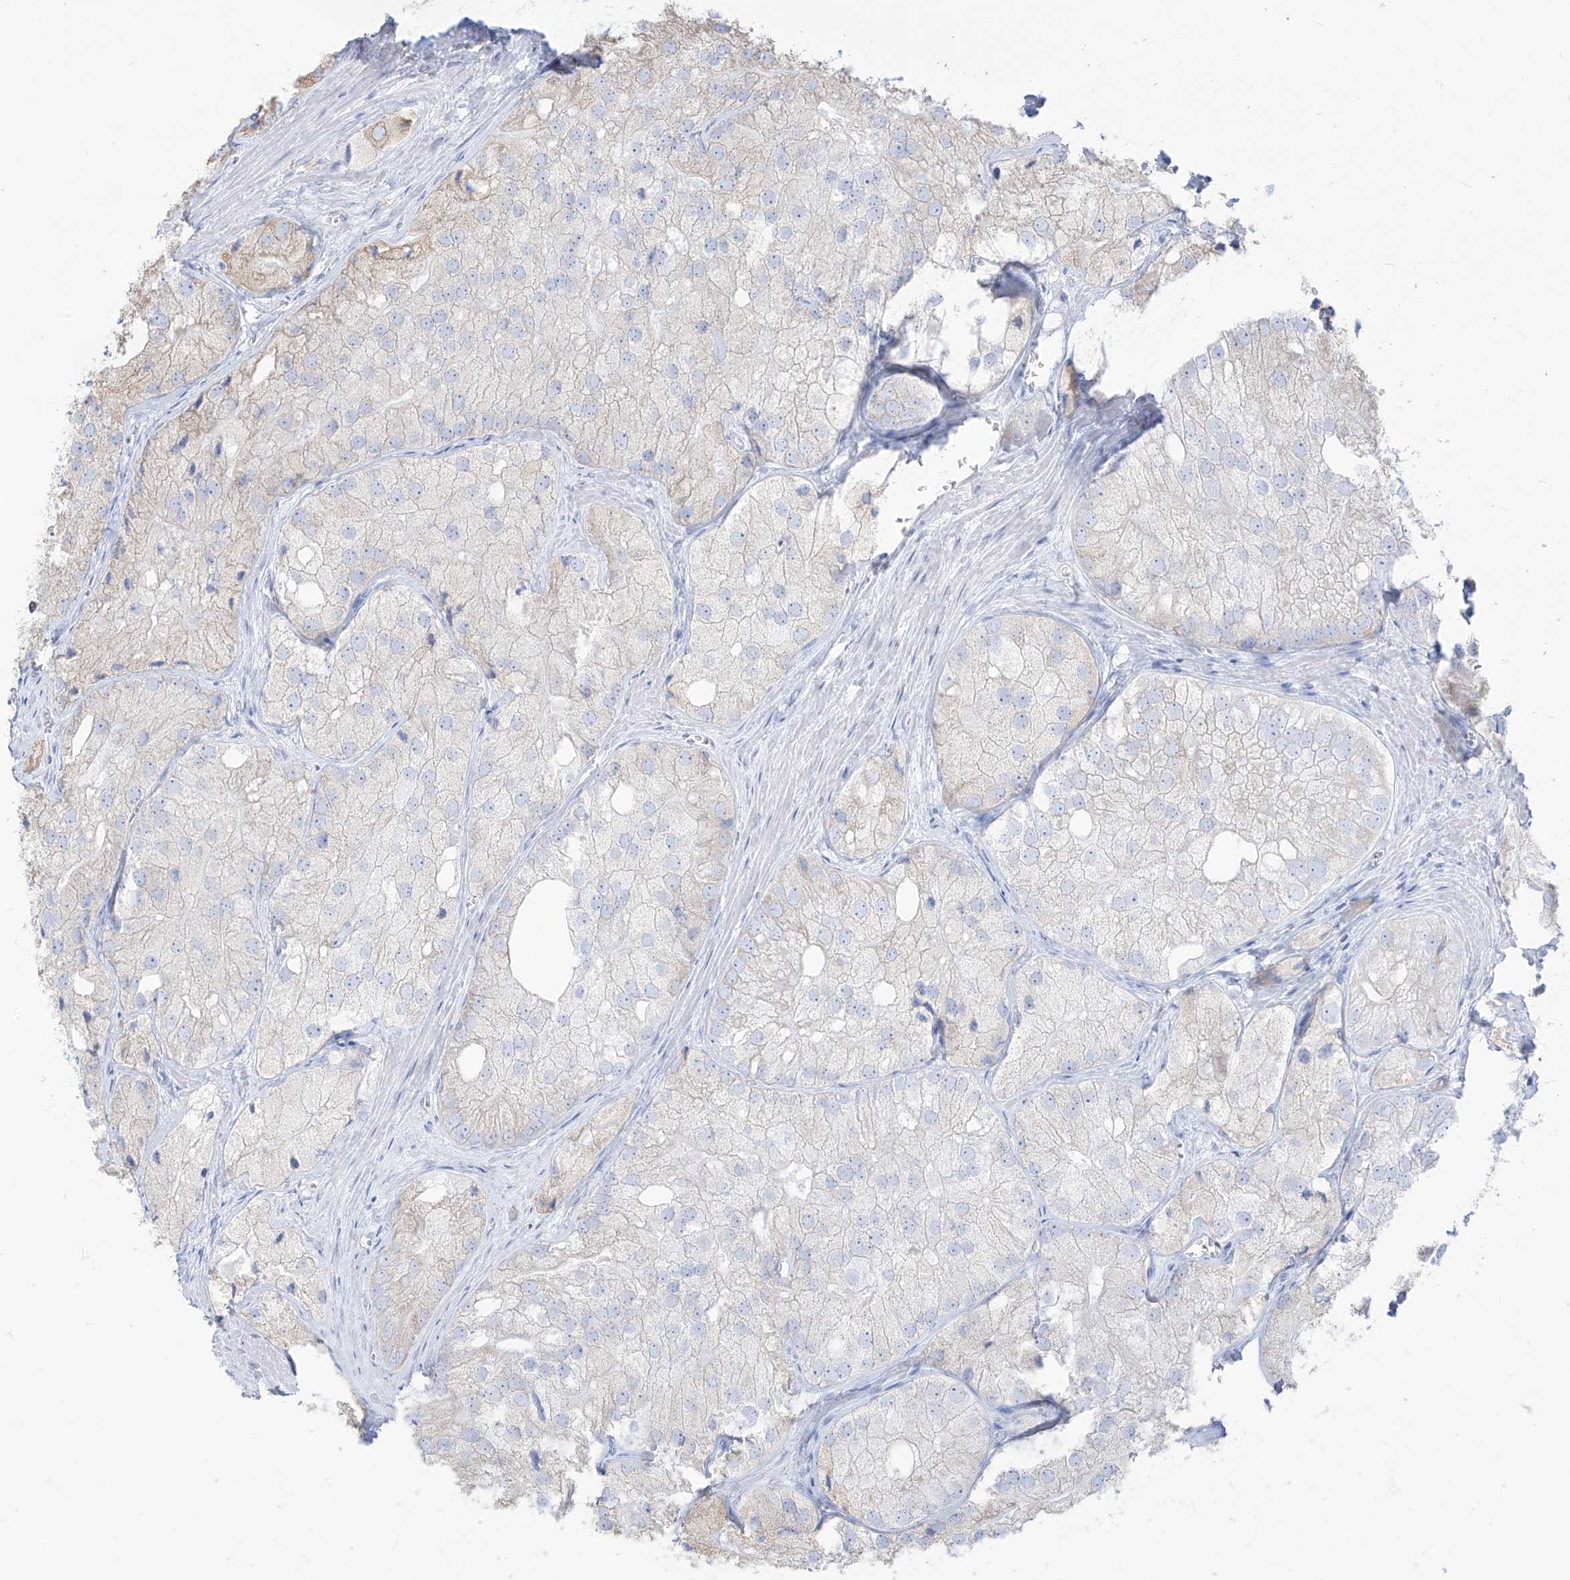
{"staining": {"intensity": "negative", "quantity": "none", "location": "none"}, "tissue": "prostate cancer", "cell_type": "Tumor cells", "image_type": "cancer", "snomed": [{"axis": "morphology", "description": "Adenocarcinoma, Low grade"}, {"axis": "topography", "description": "Prostate"}], "caption": "A photomicrograph of prostate cancer stained for a protein demonstrates no brown staining in tumor cells.", "gene": "PDIA6", "patient": {"sex": "male", "age": 69}}